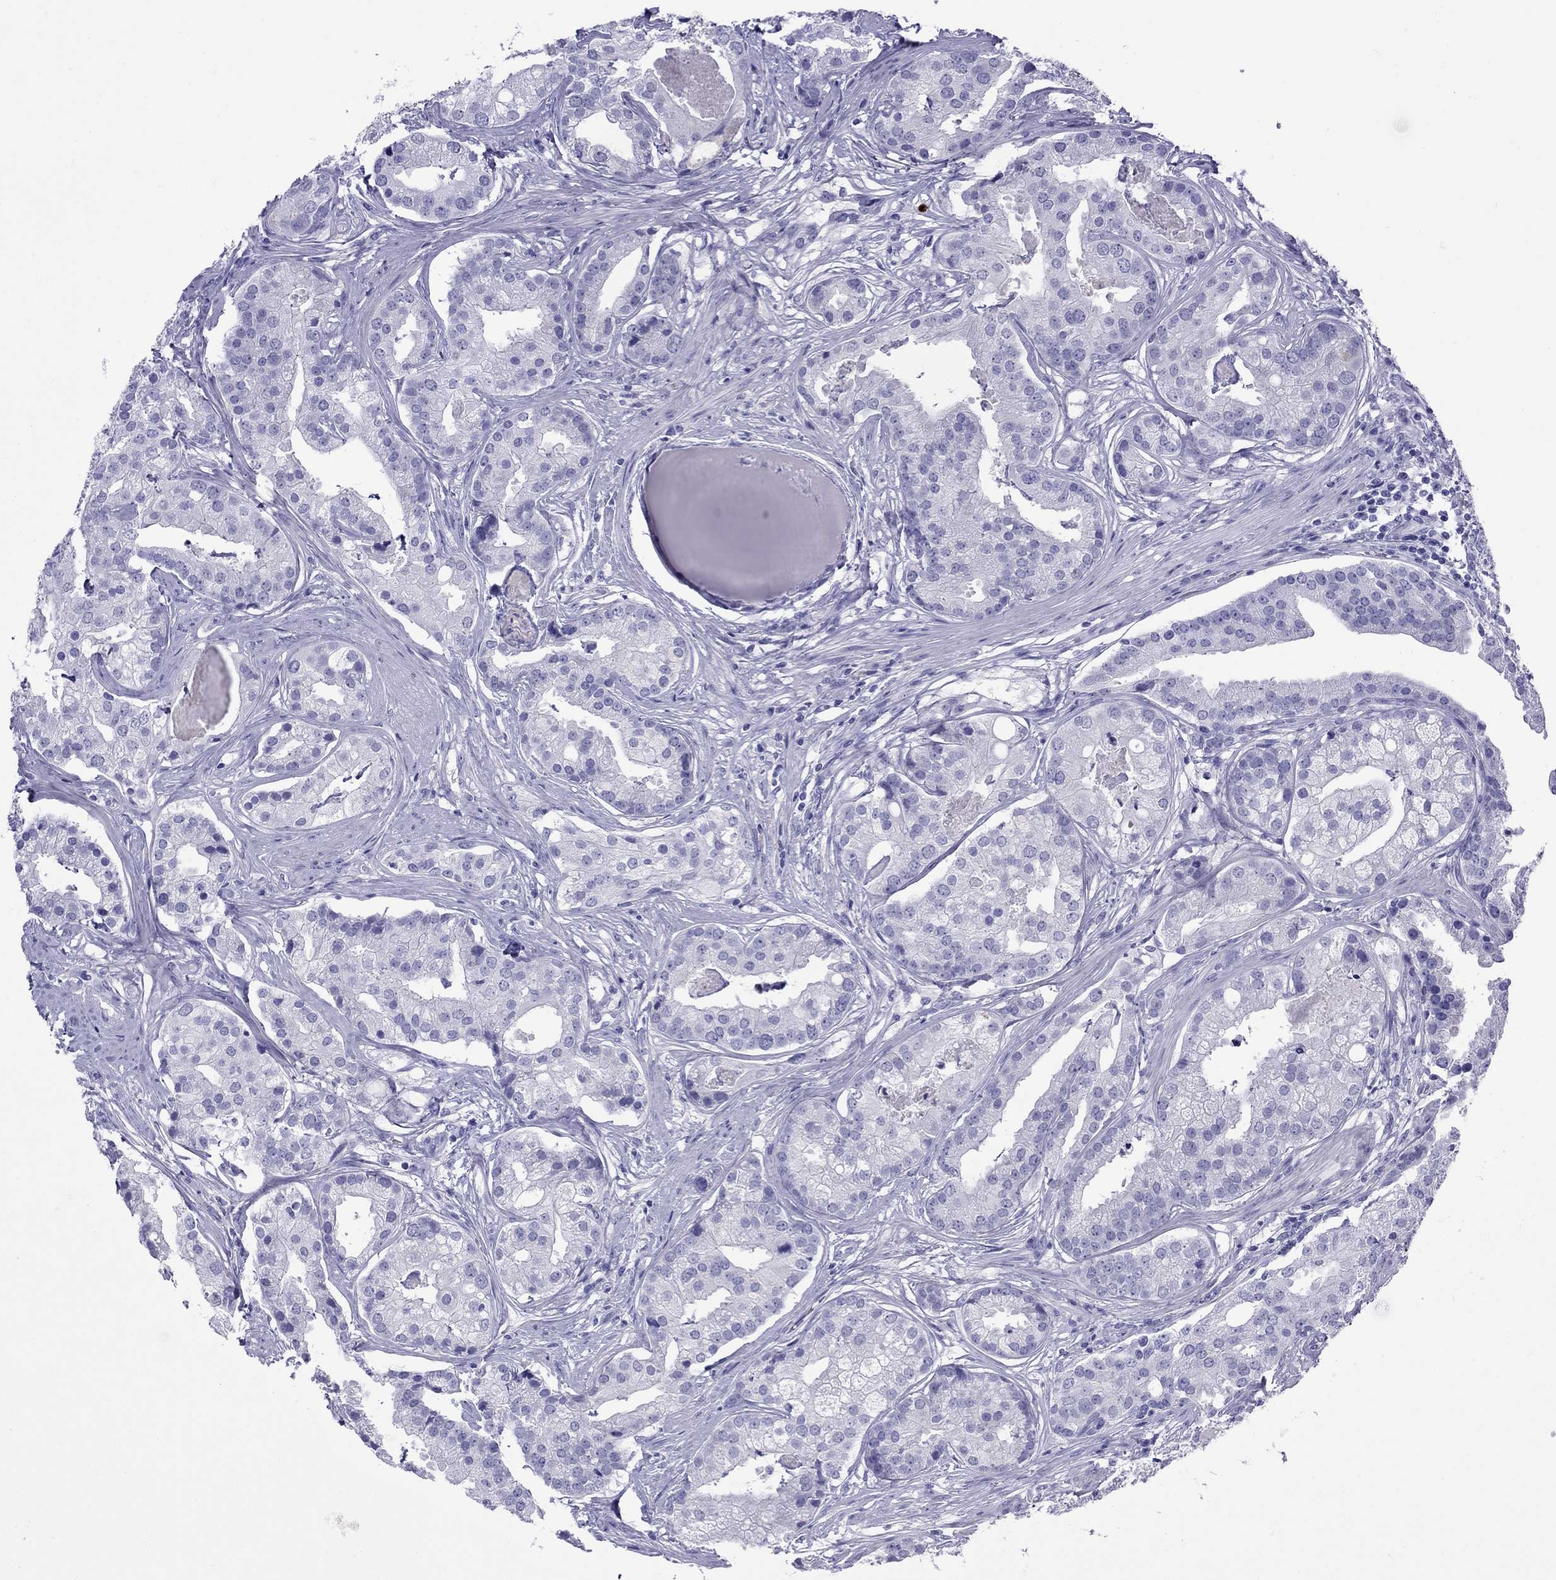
{"staining": {"intensity": "negative", "quantity": "none", "location": "none"}, "tissue": "prostate cancer", "cell_type": "Tumor cells", "image_type": "cancer", "snomed": [{"axis": "morphology", "description": "Adenocarcinoma, NOS"}, {"axis": "topography", "description": "Prostate and seminal vesicle, NOS"}, {"axis": "topography", "description": "Prostate"}], "caption": "Immunohistochemical staining of prostate adenocarcinoma reveals no significant staining in tumor cells.", "gene": "GRIA2", "patient": {"sex": "male", "age": 44}}